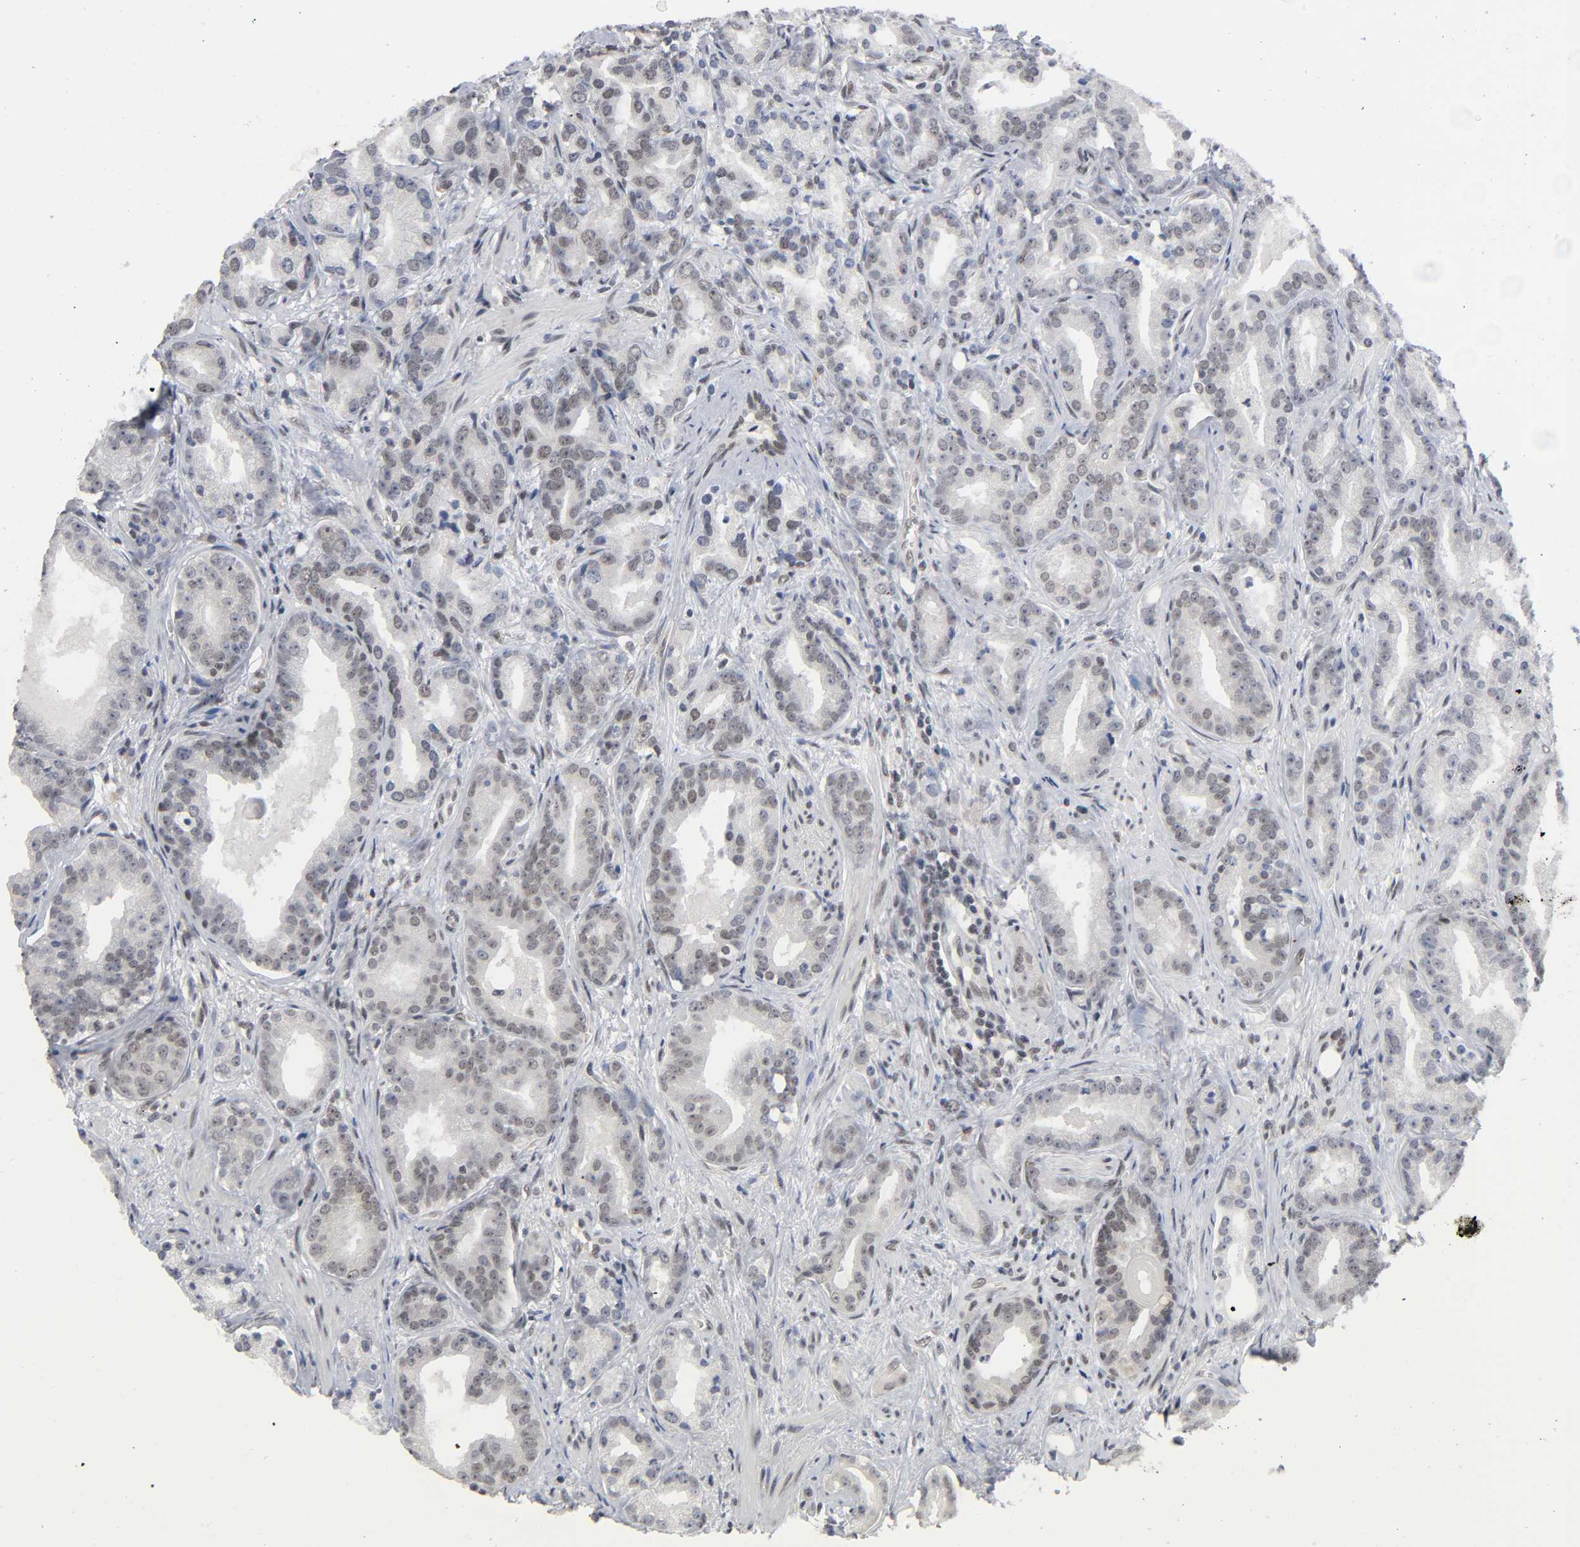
{"staining": {"intensity": "weak", "quantity": "25%-75%", "location": "cytoplasmic/membranous,nuclear"}, "tissue": "prostate cancer", "cell_type": "Tumor cells", "image_type": "cancer", "snomed": [{"axis": "morphology", "description": "Adenocarcinoma, Low grade"}, {"axis": "topography", "description": "Prostate"}], "caption": "Immunohistochemistry image of neoplastic tissue: human prostate cancer (low-grade adenocarcinoma) stained using IHC displays low levels of weak protein expression localized specifically in the cytoplasmic/membranous and nuclear of tumor cells, appearing as a cytoplasmic/membranous and nuclear brown color.", "gene": "ZNF384", "patient": {"sex": "male", "age": 63}}